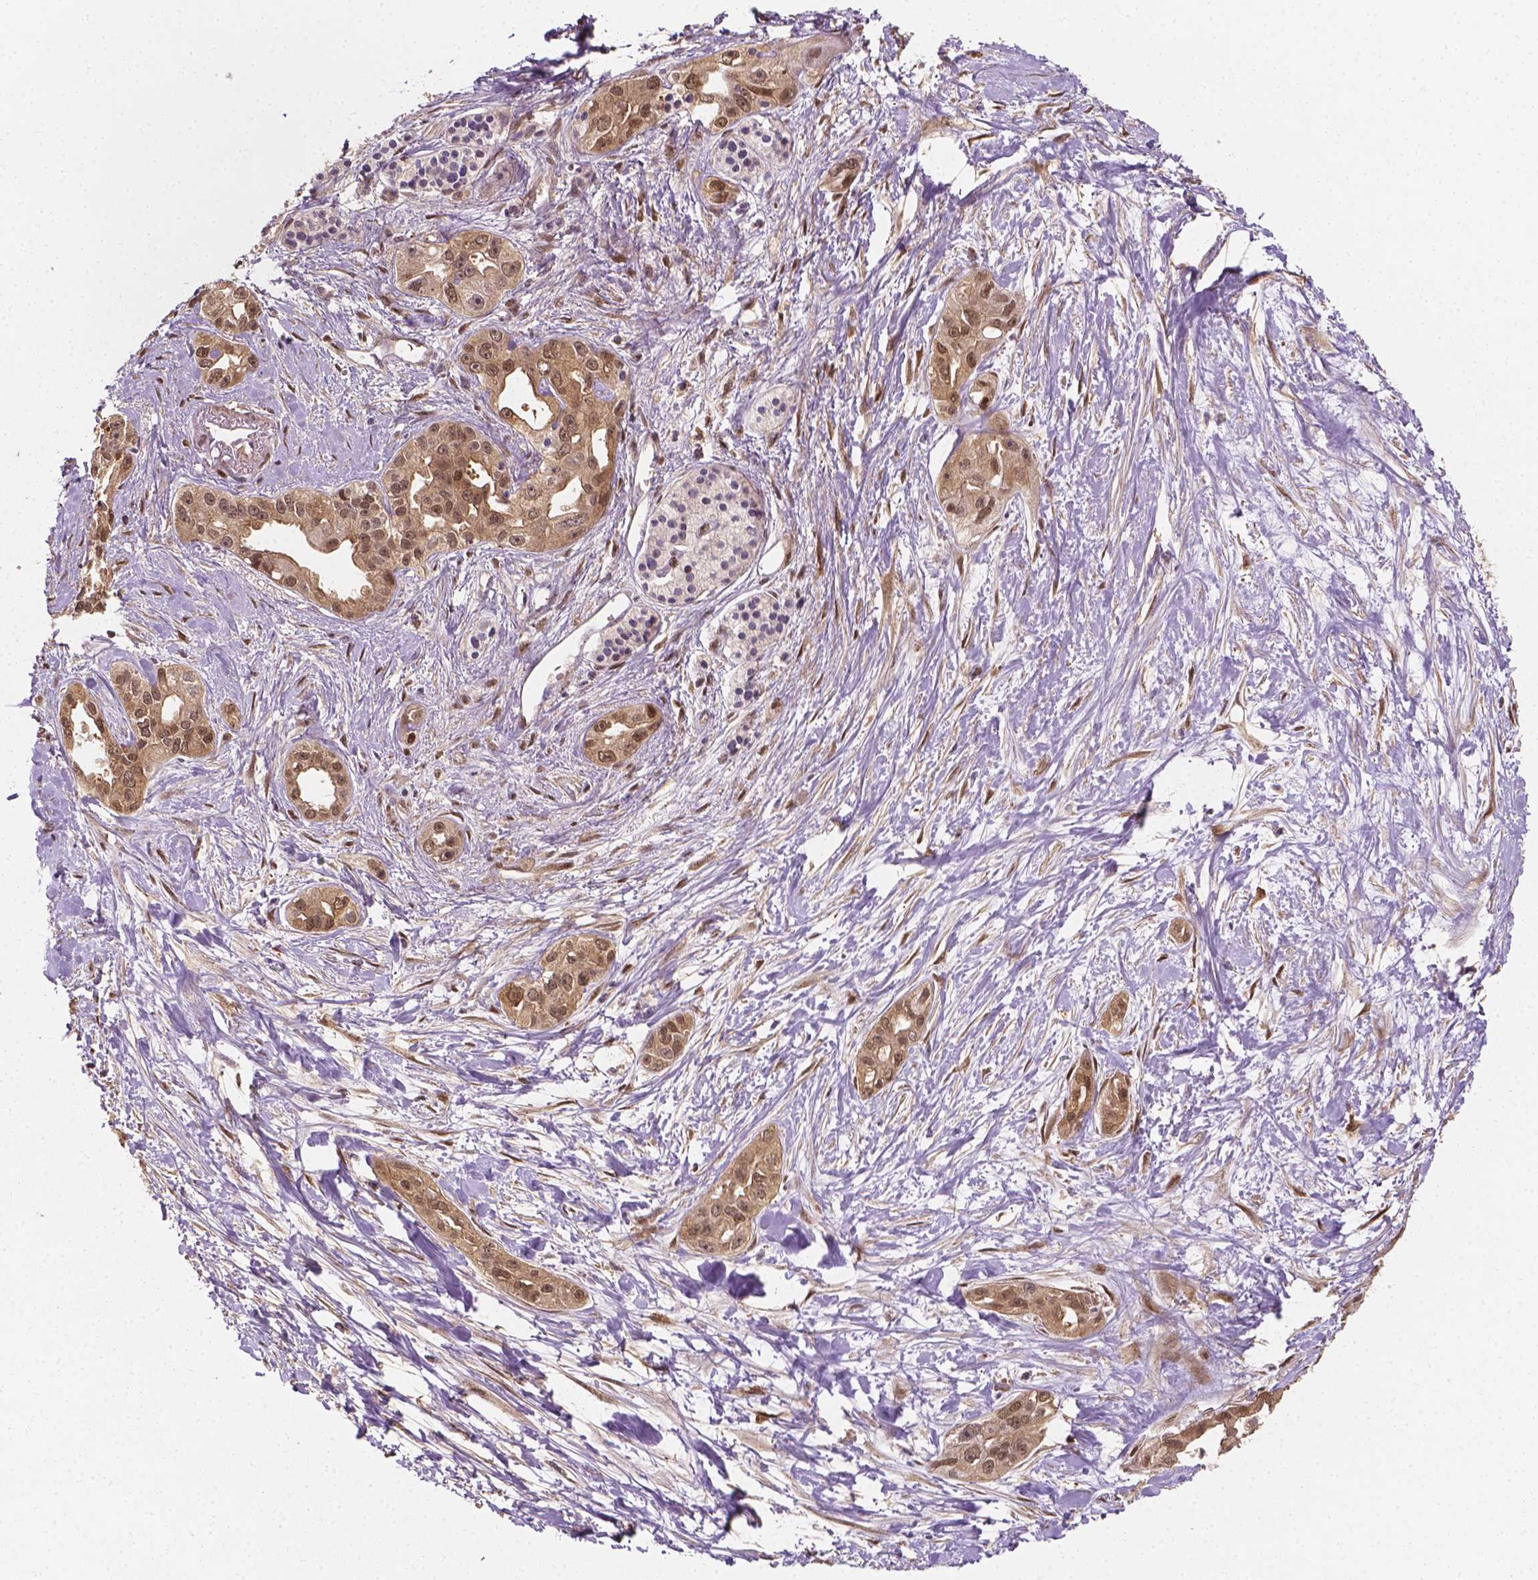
{"staining": {"intensity": "weak", "quantity": ">75%", "location": "cytoplasmic/membranous,nuclear"}, "tissue": "pancreatic cancer", "cell_type": "Tumor cells", "image_type": "cancer", "snomed": [{"axis": "morphology", "description": "Adenocarcinoma, NOS"}, {"axis": "topography", "description": "Pancreas"}], "caption": "Protein analysis of adenocarcinoma (pancreatic) tissue displays weak cytoplasmic/membranous and nuclear expression in approximately >75% of tumor cells.", "gene": "YAP1", "patient": {"sex": "female", "age": 50}}